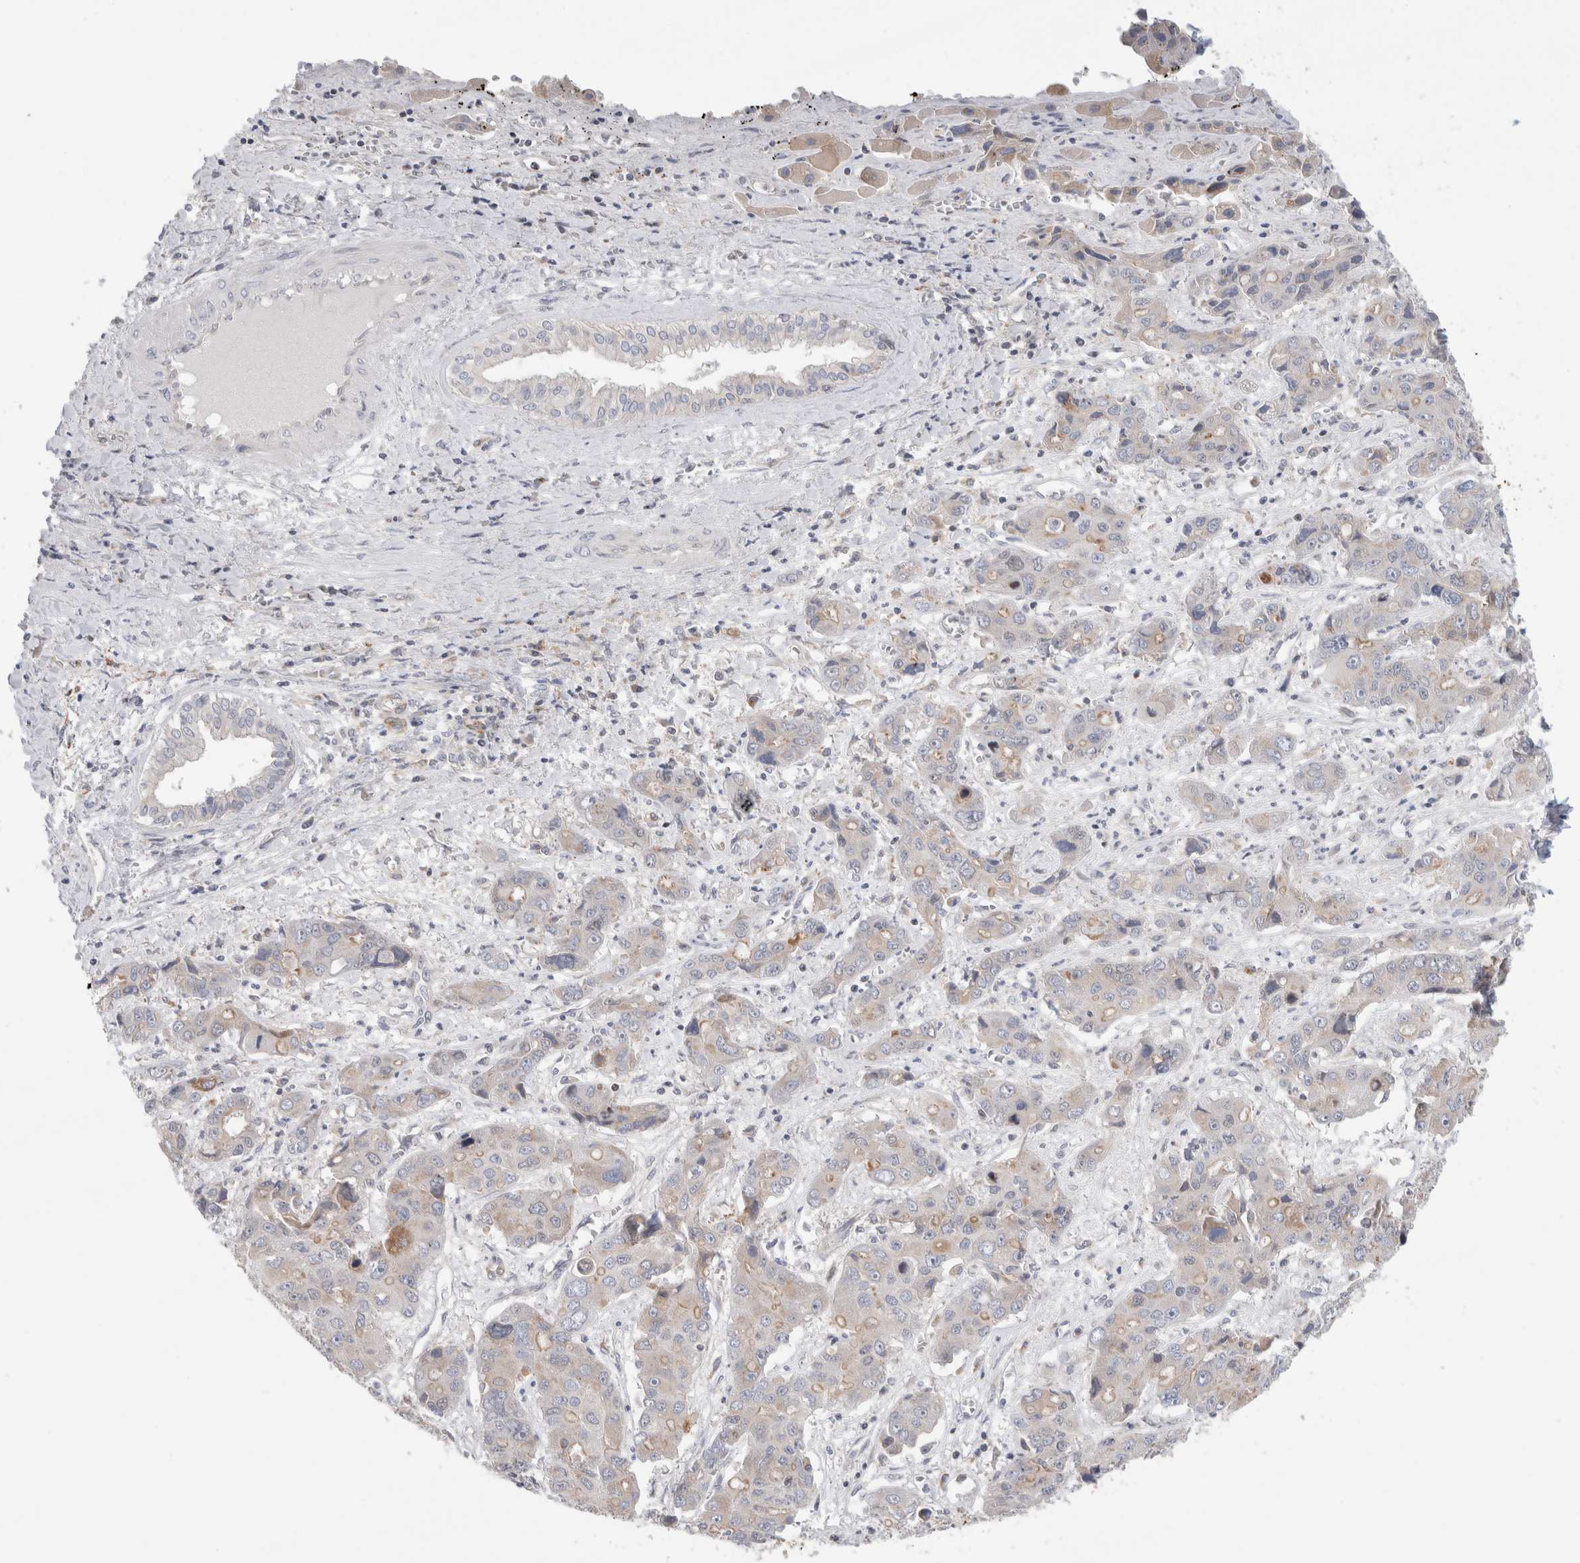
{"staining": {"intensity": "moderate", "quantity": "<25%", "location": "cytoplasmic/membranous"}, "tissue": "liver cancer", "cell_type": "Tumor cells", "image_type": "cancer", "snomed": [{"axis": "morphology", "description": "Cholangiocarcinoma"}, {"axis": "topography", "description": "Liver"}], "caption": "Liver cancer stained for a protein (brown) exhibits moderate cytoplasmic/membranous positive positivity in approximately <25% of tumor cells.", "gene": "SYTL5", "patient": {"sex": "male", "age": 67}}